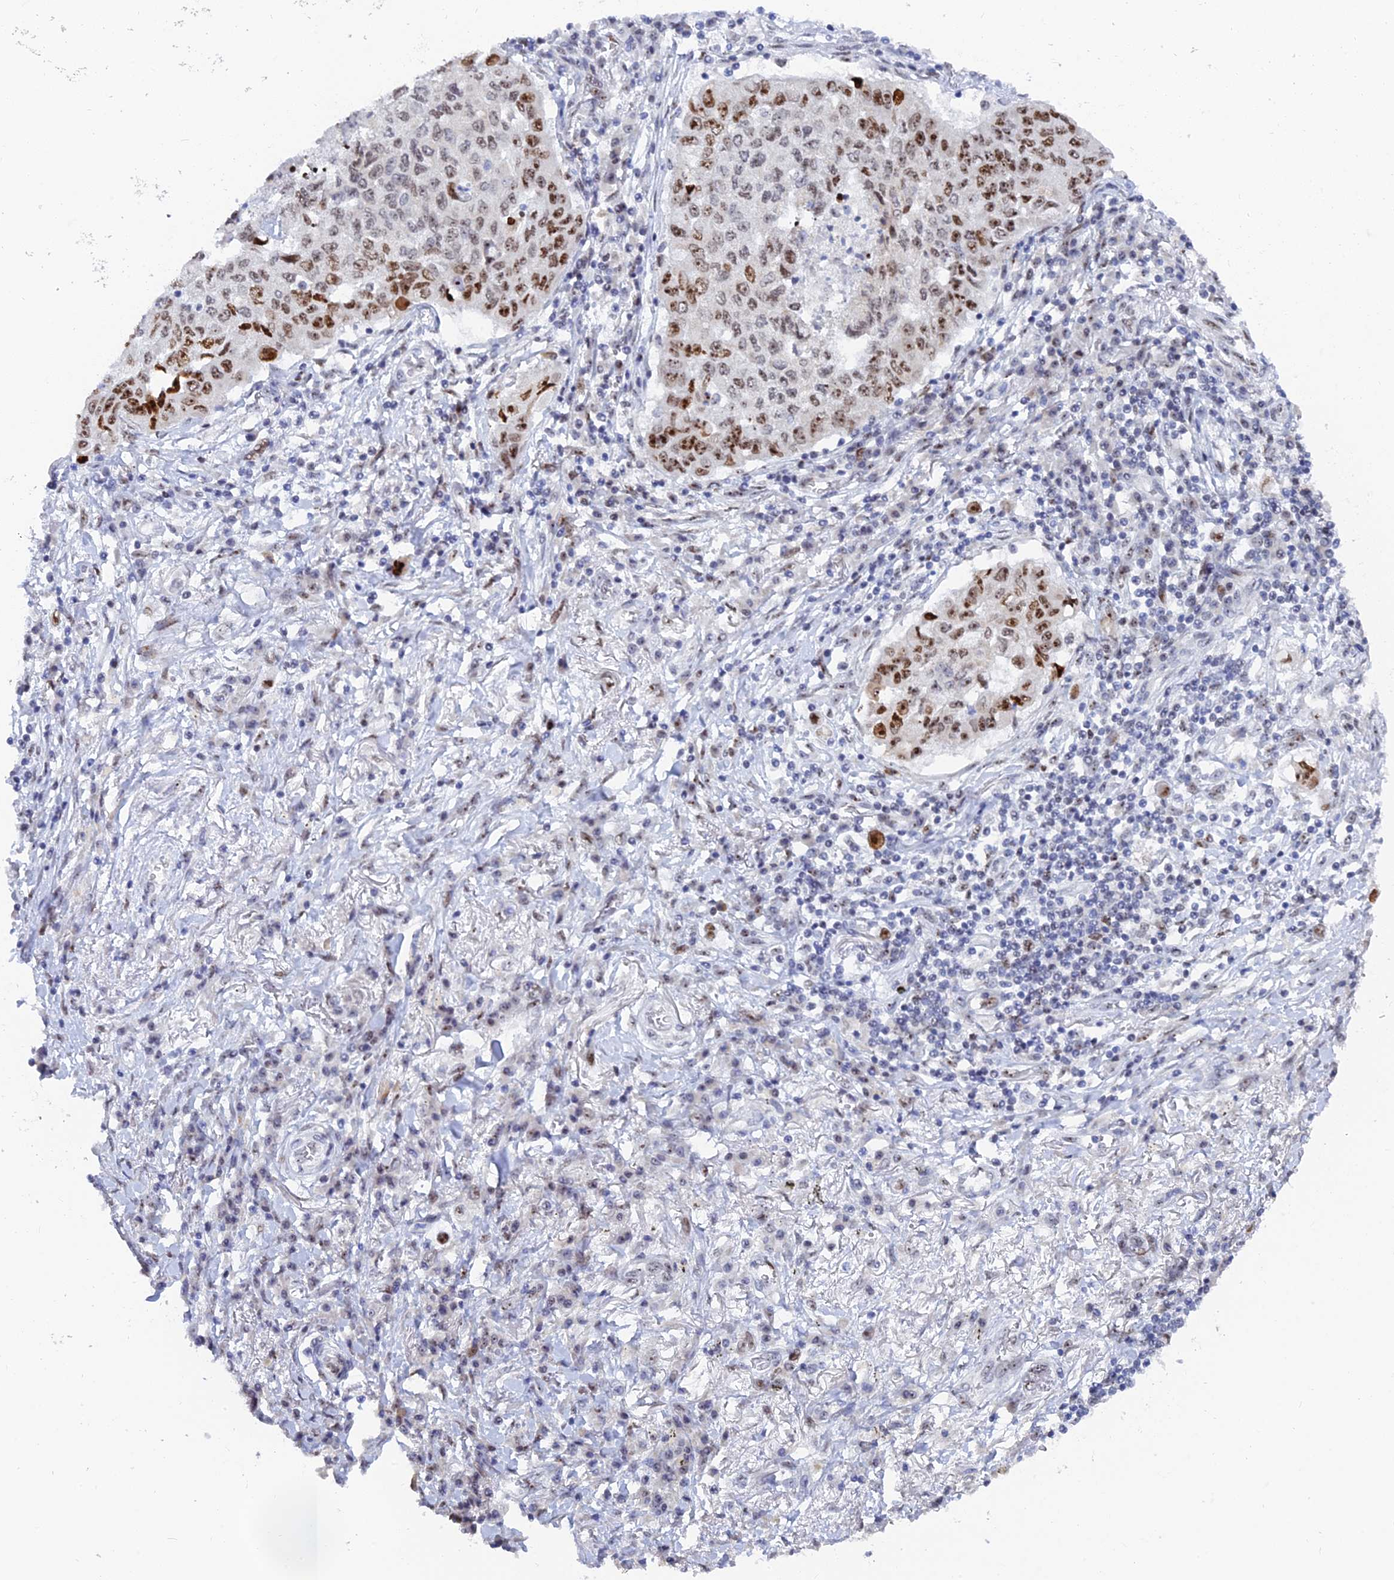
{"staining": {"intensity": "strong", "quantity": "25%-75%", "location": "nuclear"}, "tissue": "lung cancer", "cell_type": "Tumor cells", "image_type": "cancer", "snomed": [{"axis": "morphology", "description": "Squamous cell carcinoma, NOS"}, {"axis": "topography", "description": "Lung"}], "caption": "Immunohistochemical staining of human lung cancer (squamous cell carcinoma) reveals high levels of strong nuclear protein expression in about 25%-75% of tumor cells.", "gene": "RSL1D1", "patient": {"sex": "male", "age": 74}}